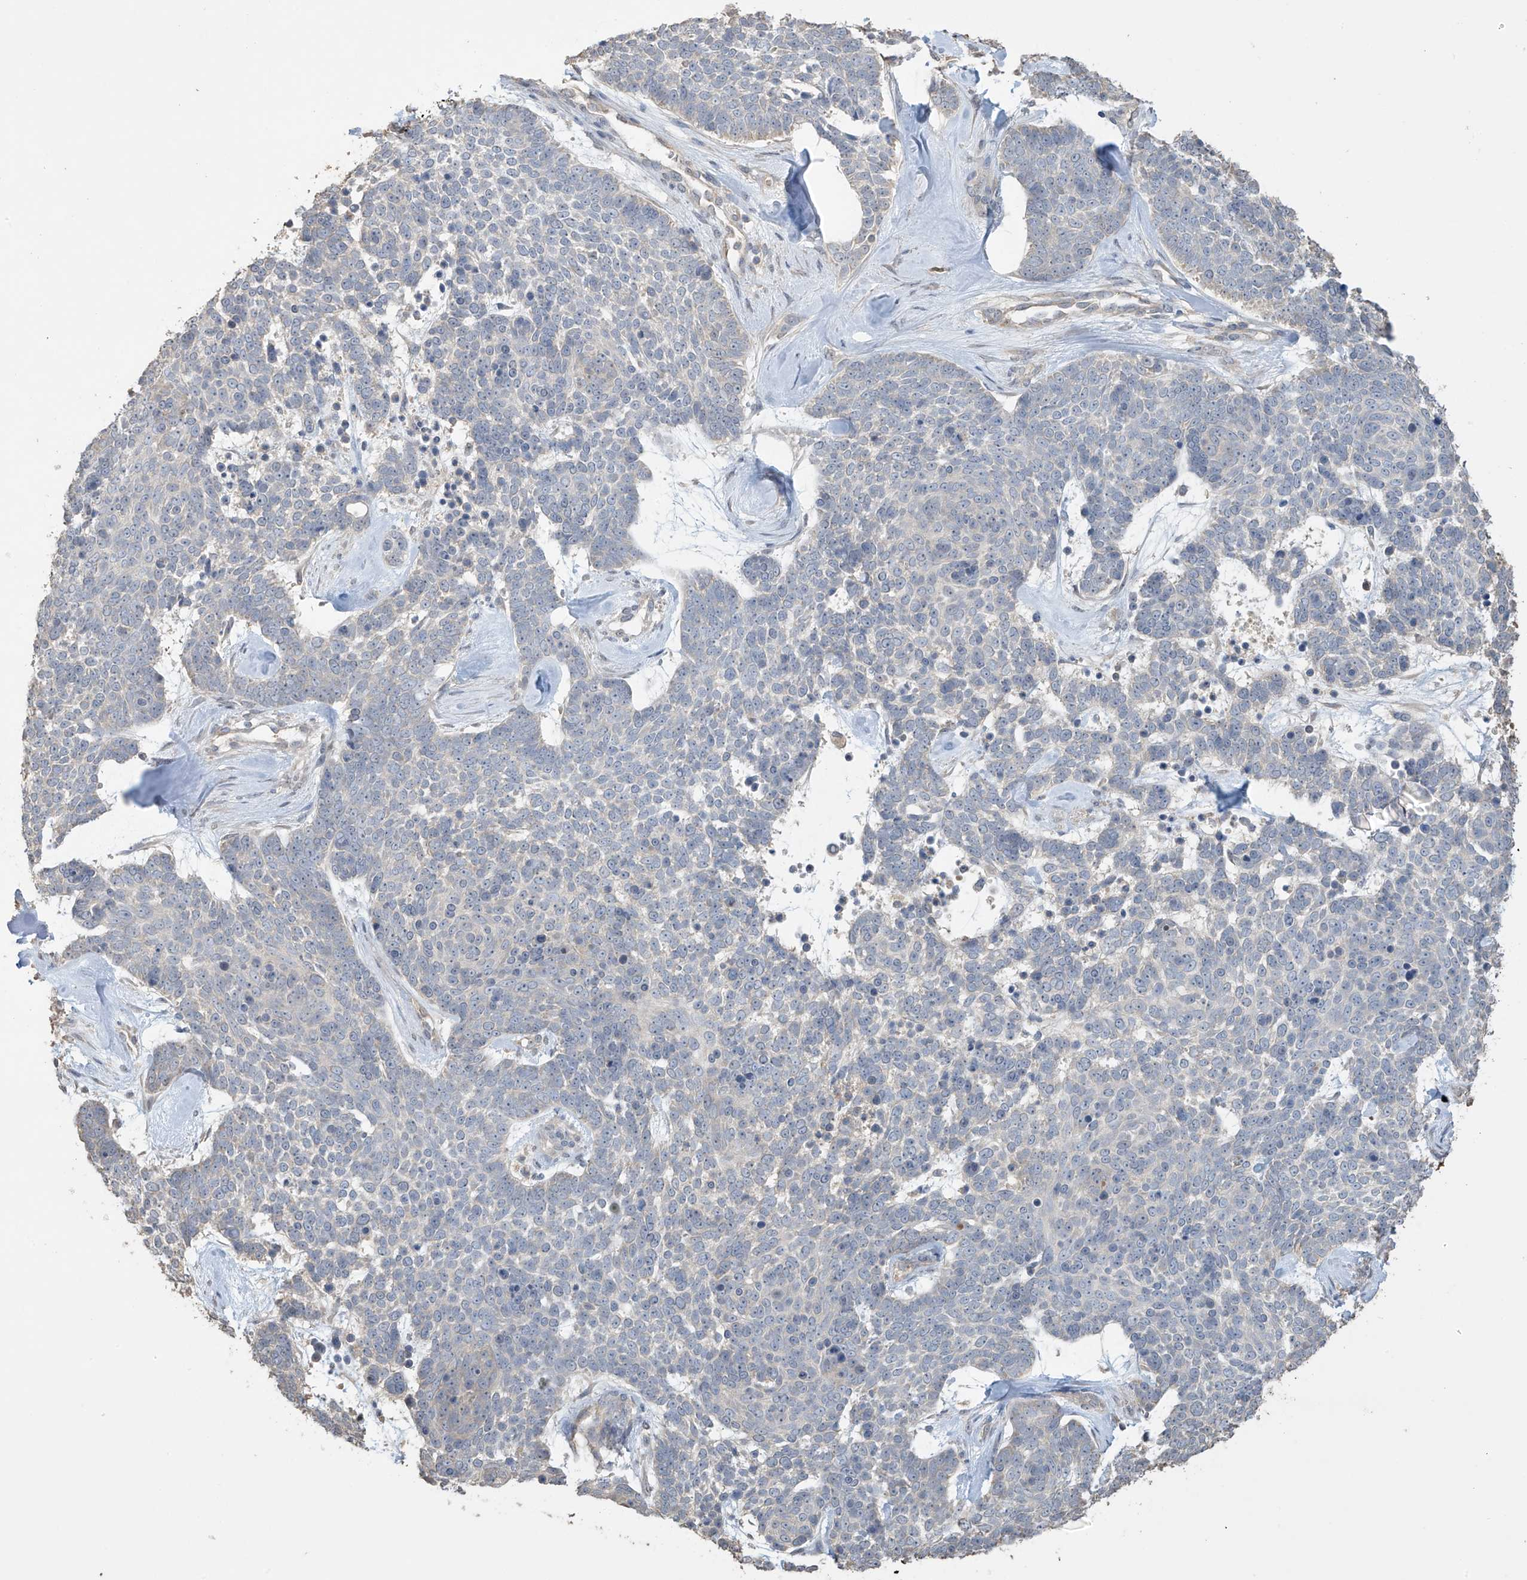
{"staining": {"intensity": "negative", "quantity": "none", "location": "none"}, "tissue": "skin cancer", "cell_type": "Tumor cells", "image_type": "cancer", "snomed": [{"axis": "morphology", "description": "Basal cell carcinoma"}, {"axis": "topography", "description": "Skin"}], "caption": "DAB (3,3'-diaminobenzidine) immunohistochemical staining of skin cancer (basal cell carcinoma) shows no significant expression in tumor cells.", "gene": "SLFN14", "patient": {"sex": "female", "age": 81}}